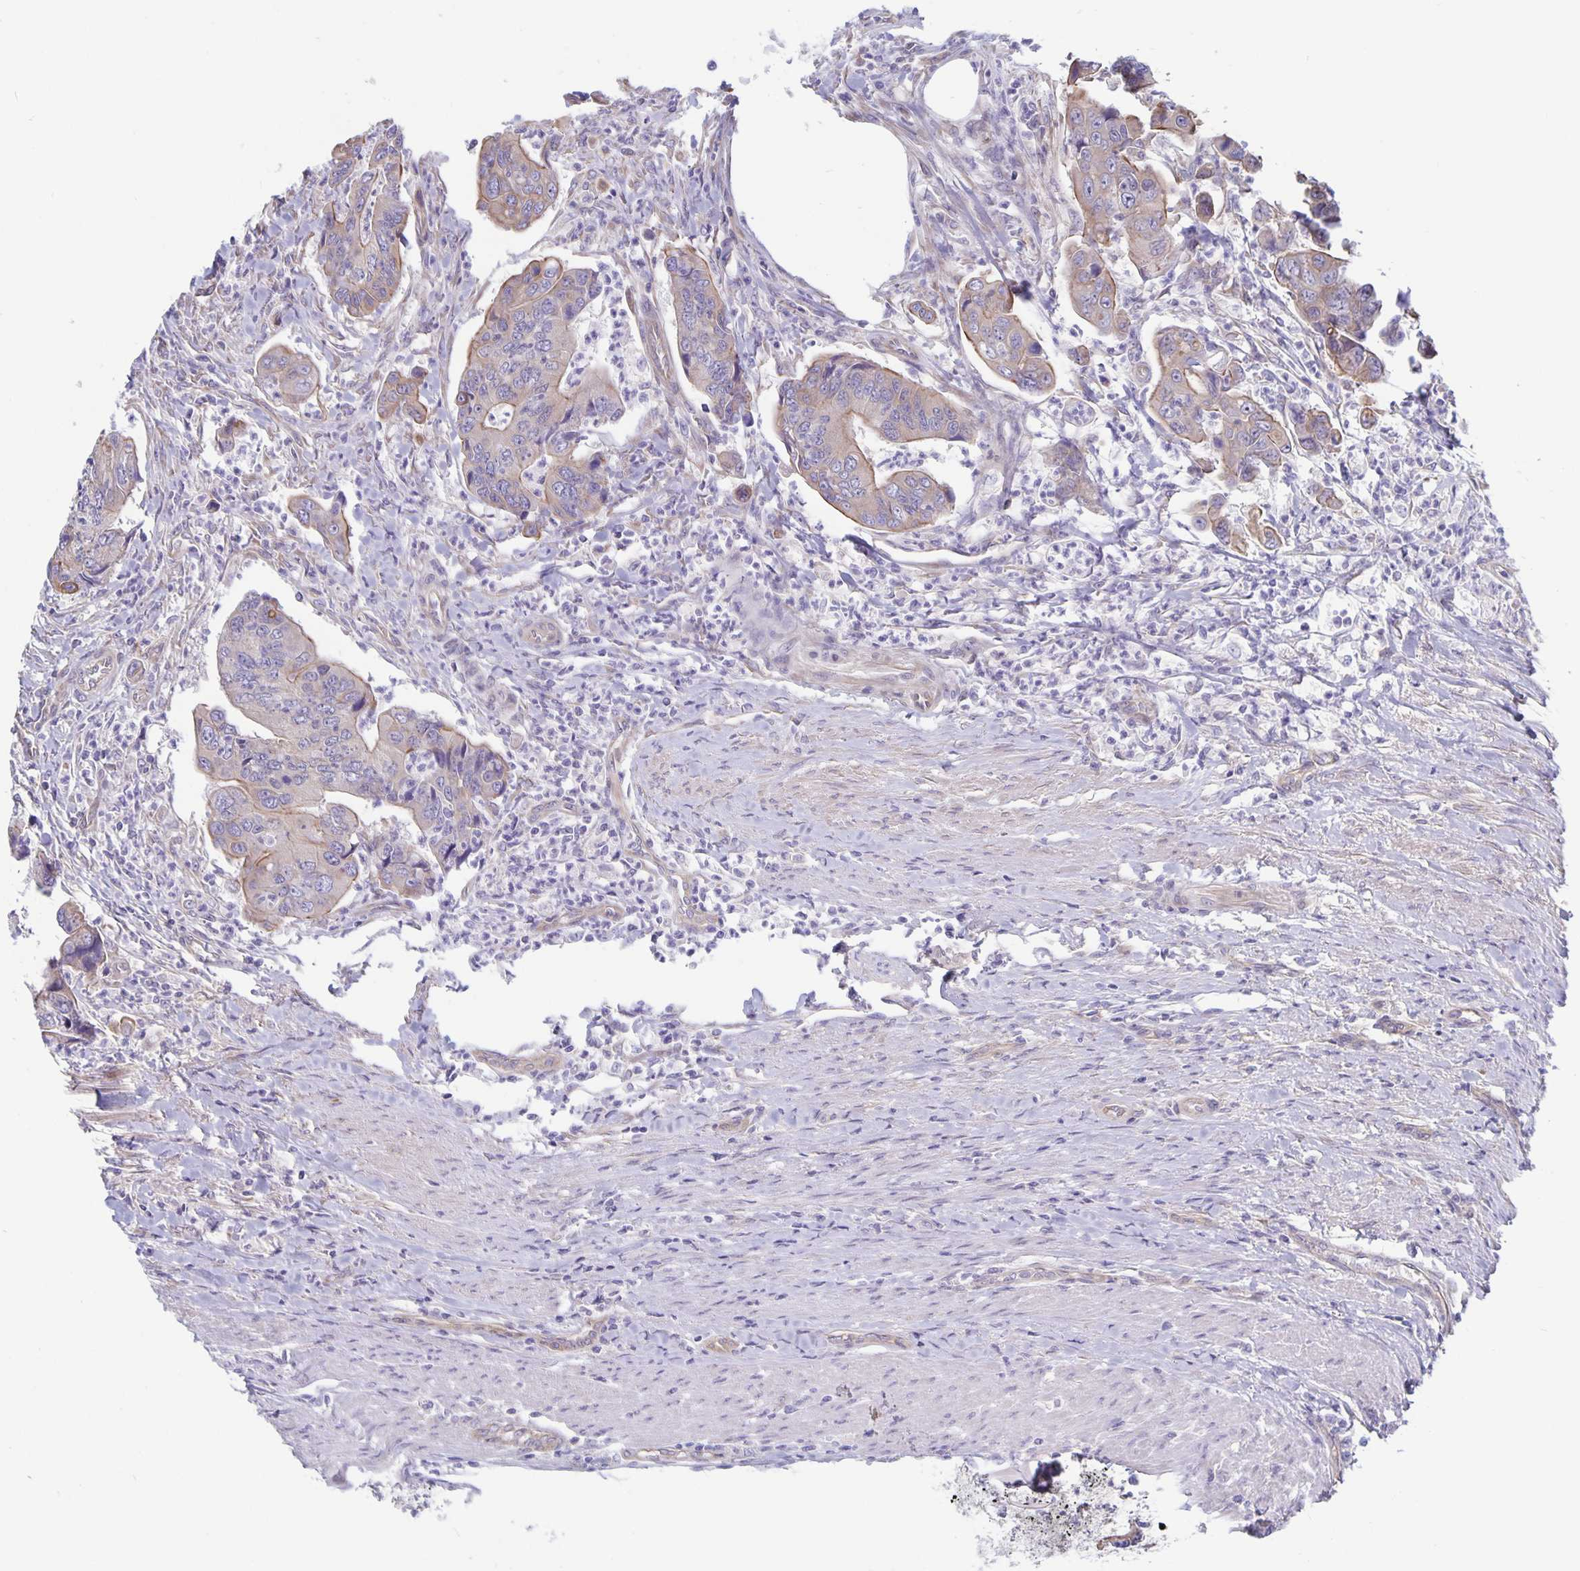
{"staining": {"intensity": "weak", "quantity": "<25%", "location": "cytoplasmic/membranous"}, "tissue": "colorectal cancer", "cell_type": "Tumor cells", "image_type": "cancer", "snomed": [{"axis": "morphology", "description": "Adenocarcinoma, NOS"}, {"axis": "topography", "description": "Colon"}], "caption": "Tumor cells show no significant protein positivity in colorectal adenocarcinoma. (Immunohistochemistry (ihc), brightfield microscopy, high magnification).", "gene": "PLCB3", "patient": {"sex": "female", "age": 67}}